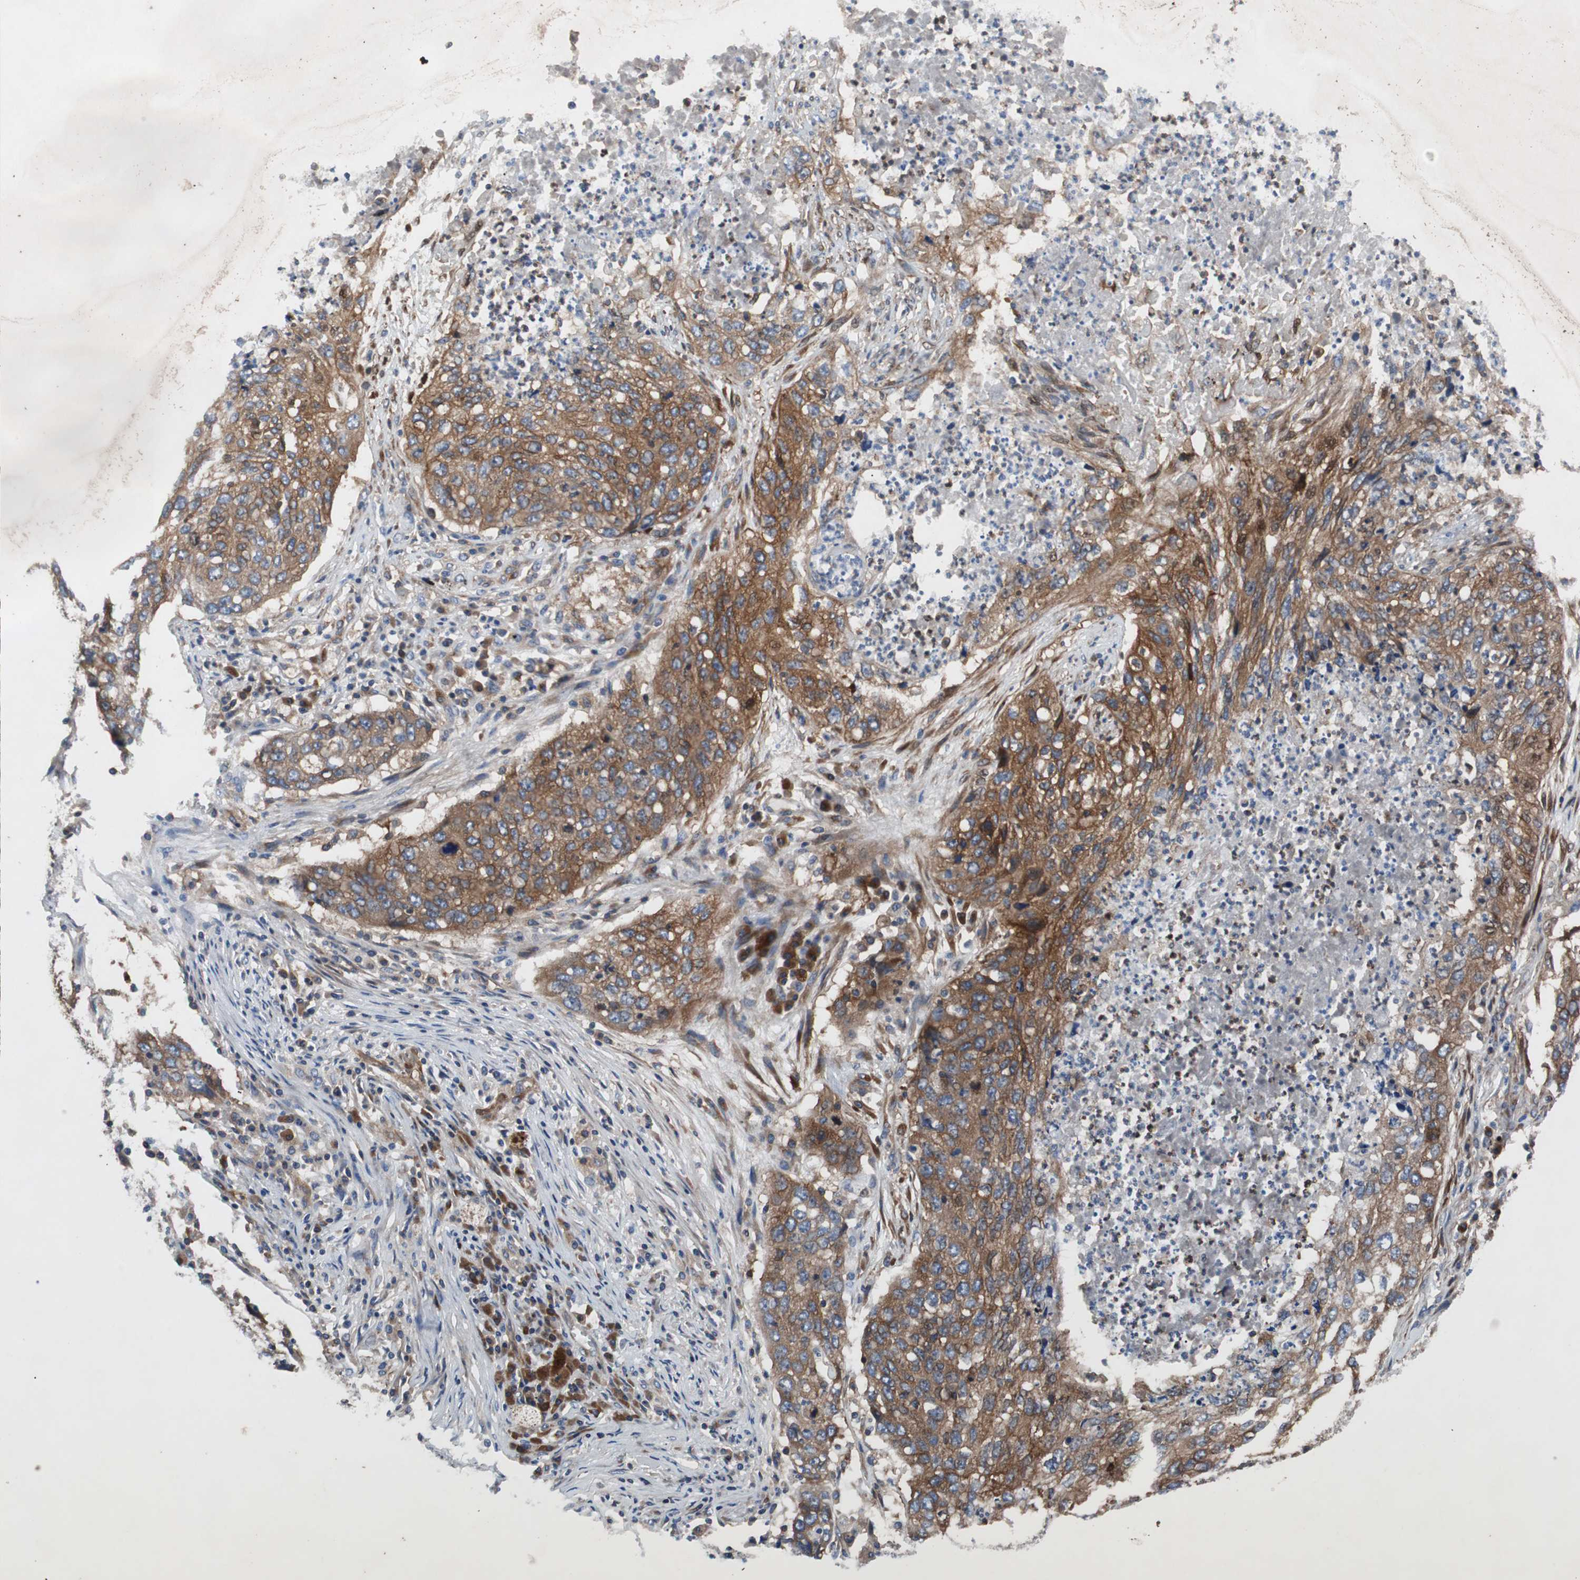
{"staining": {"intensity": "strong", "quantity": ">75%", "location": "cytoplasmic/membranous"}, "tissue": "lung cancer", "cell_type": "Tumor cells", "image_type": "cancer", "snomed": [{"axis": "morphology", "description": "Squamous cell carcinoma, NOS"}, {"axis": "topography", "description": "Lung"}], "caption": "Lung squamous cell carcinoma stained with a protein marker demonstrates strong staining in tumor cells.", "gene": "GYS1", "patient": {"sex": "female", "age": 63}}